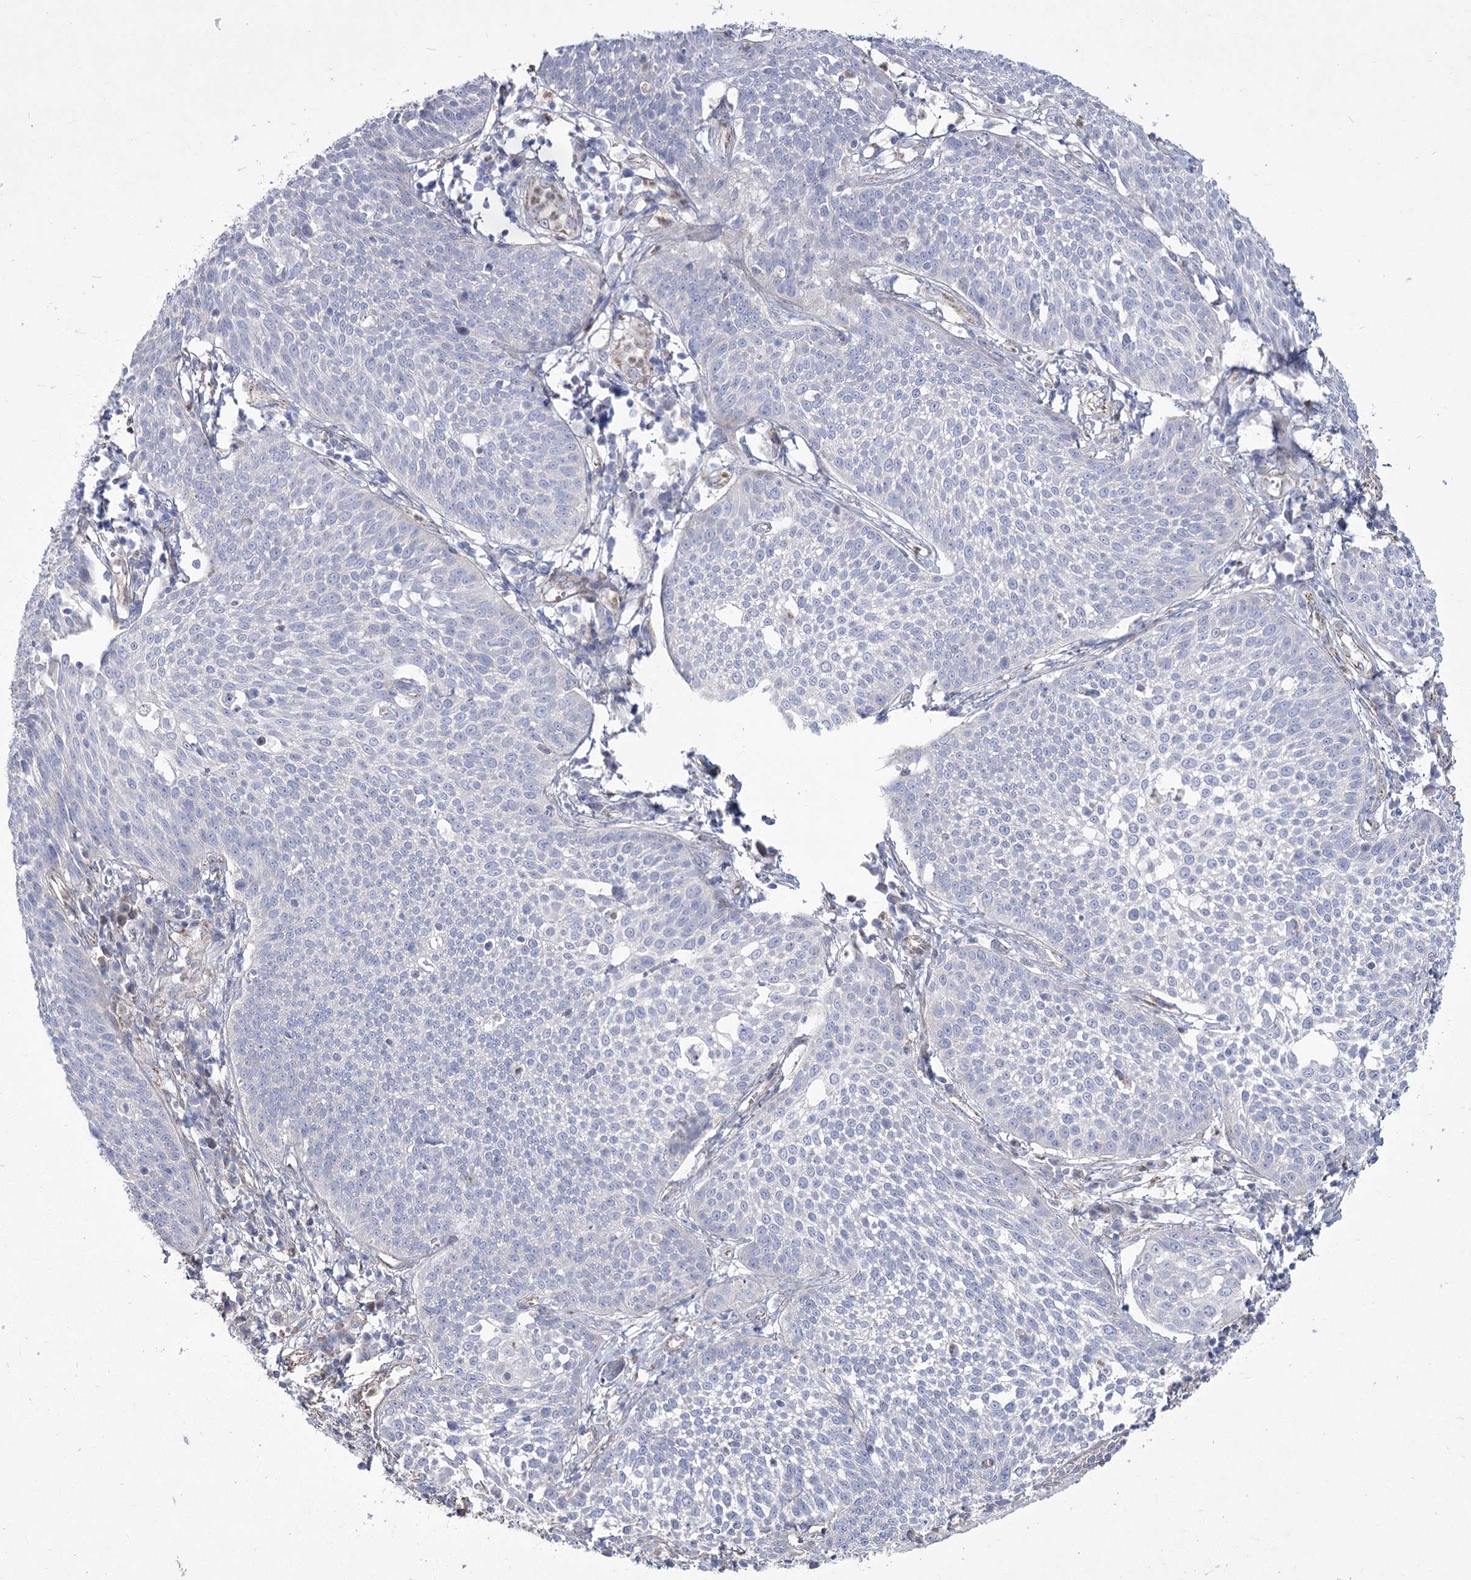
{"staining": {"intensity": "negative", "quantity": "none", "location": "none"}, "tissue": "cervical cancer", "cell_type": "Tumor cells", "image_type": "cancer", "snomed": [{"axis": "morphology", "description": "Squamous cell carcinoma, NOS"}, {"axis": "topography", "description": "Cervix"}], "caption": "High power microscopy photomicrograph of an immunohistochemistry histopathology image of squamous cell carcinoma (cervical), revealing no significant expression in tumor cells.", "gene": "ME3", "patient": {"sex": "female", "age": 34}}